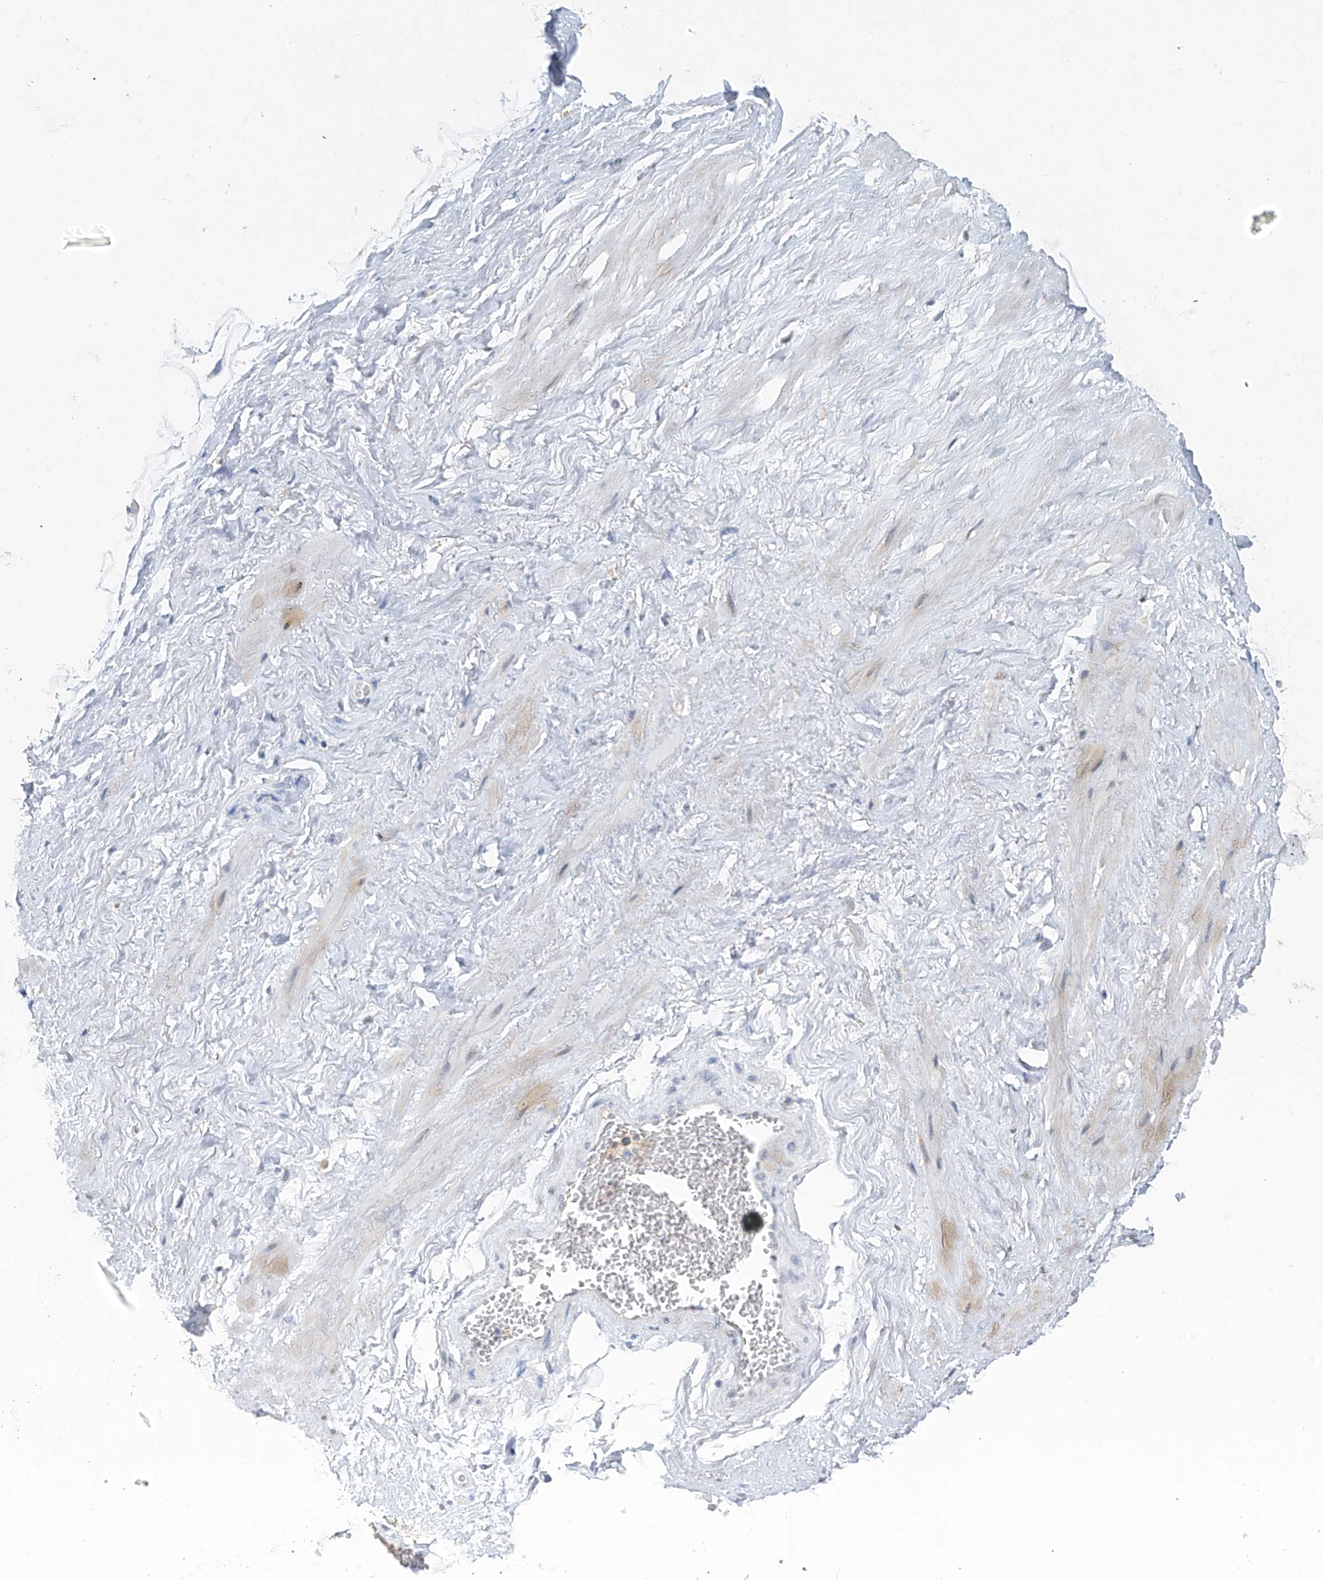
{"staining": {"intensity": "negative", "quantity": "none", "location": "none"}, "tissue": "adipose tissue", "cell_type": "Adipocytes", "image_type": "normal", "snomed": [{"axis": "morphology", "description": "Normal tissue, NOS"}, {"axis": "morphology", "description": "Adenocarcinoma, Low grade"}, {"axis": "topography", "description": "Prostate"}, {"axis": "topography", "description": "Peripheral nerve tissue"}], "caption": "Benign adipose tissue was stained to show a protein in brown. There is no significant expression in adipocytes. (Stains: DAB immunohistochemistry (IHC) with hematoxylin counter stain, Microscopy: brightfield microscopy at high magnification).", "gene": "CYP4V2", "patient": {"sex": "male", "age": 63}}